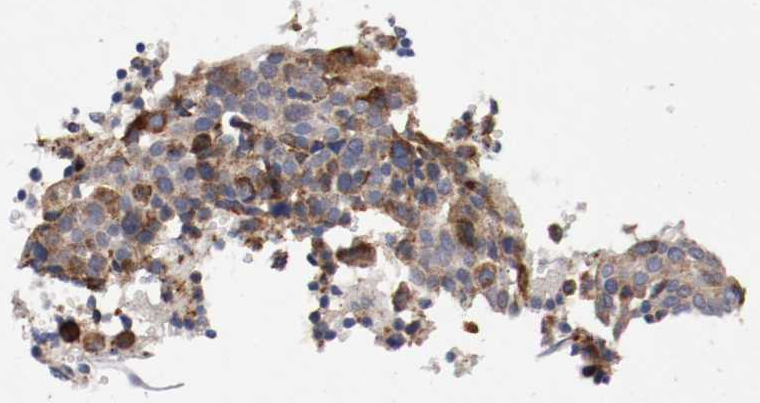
{"staining": {"intensity": "moderate", "quantity": ">75%", "location": "cytoplasmic/membranous"}, "tissue": "cervical cancer", "cell_type": "Tumor cells", "image_type": "cancer", "snomed": [{"axis": "morphology", "description": "Squamous cell carcinoma, NOS"}, {"axis": "topography", "description": "Cervix"}], "caption": "Immunohistochemical staining of human cervical cancer (squamous cell carcinoma) reveals medium levels of moderate cytoplasmic/membranous staining in approximately >75% of tumor cells.", "gene": "TRAF2", "patient": {"sex": "female", "age": 40}}